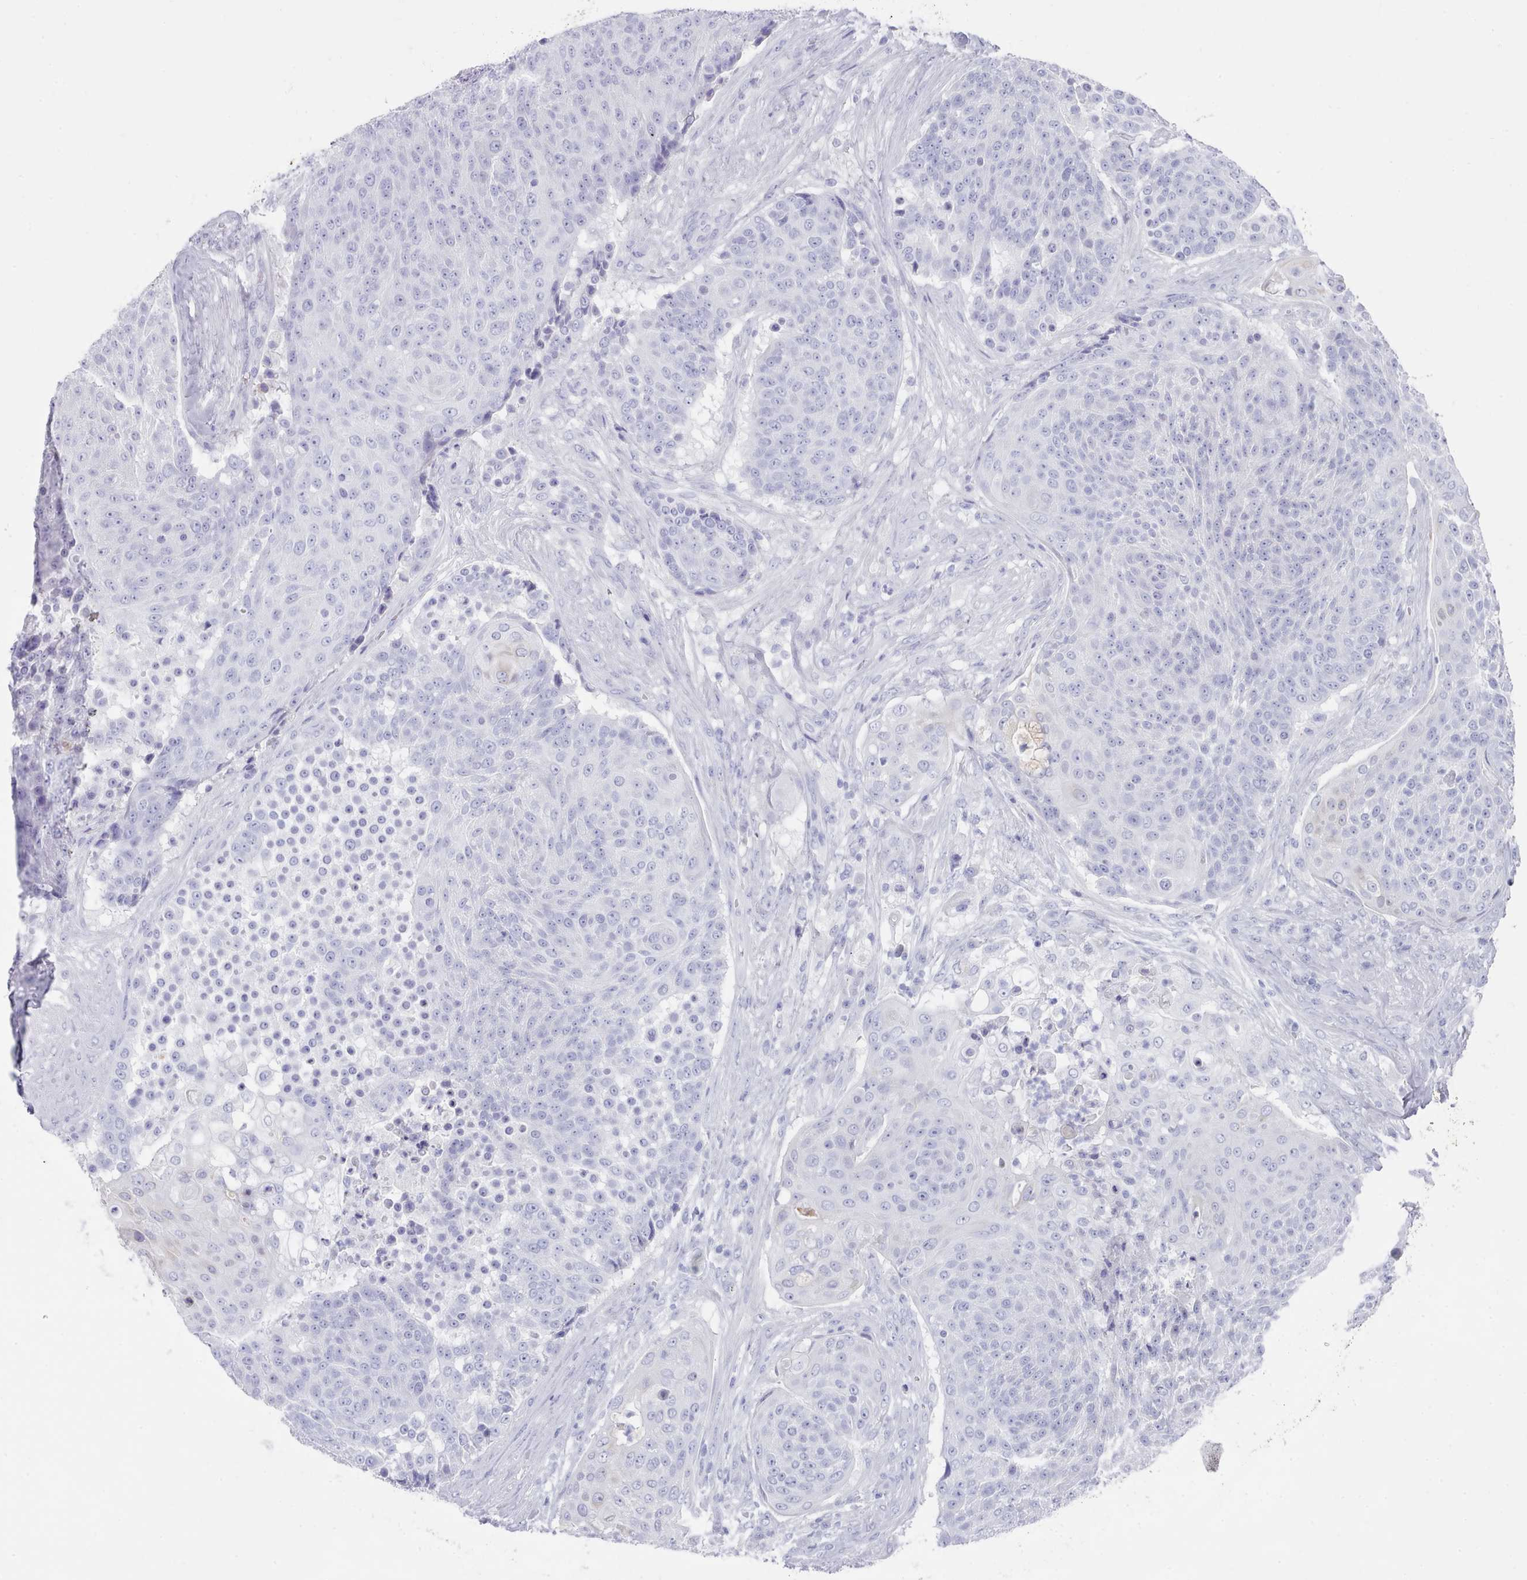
{"staining": {"intensity": "negative", "quantity": "none", "location": "none"}, "tissue": "urothelial cancer", "cell_type": "Tumor cells", "image_type": "cancer", "snomed": [{"axis": "morphology", "description": "Urothelial carcinoma, High grade"}, {"axis": "topography", "description": "Urinary bladder"}], "caption": "High magnification brightfield microscopy of high-grade urothelial carcinoma stained with DAB (3,3'-diaminobenzidine) (brown) and counterstained with hematoxylin (blue): tumor cells show no significant expression. (Stains: DAB (3,3'-diaminobenzidine) immunohistochemistry (IHC) with hematoxylin counter stain, Microscopy: brightfield microscopy at high magnification).", "gene": "LRRC37A", "patient": {"sex": "female", "age": 63}}